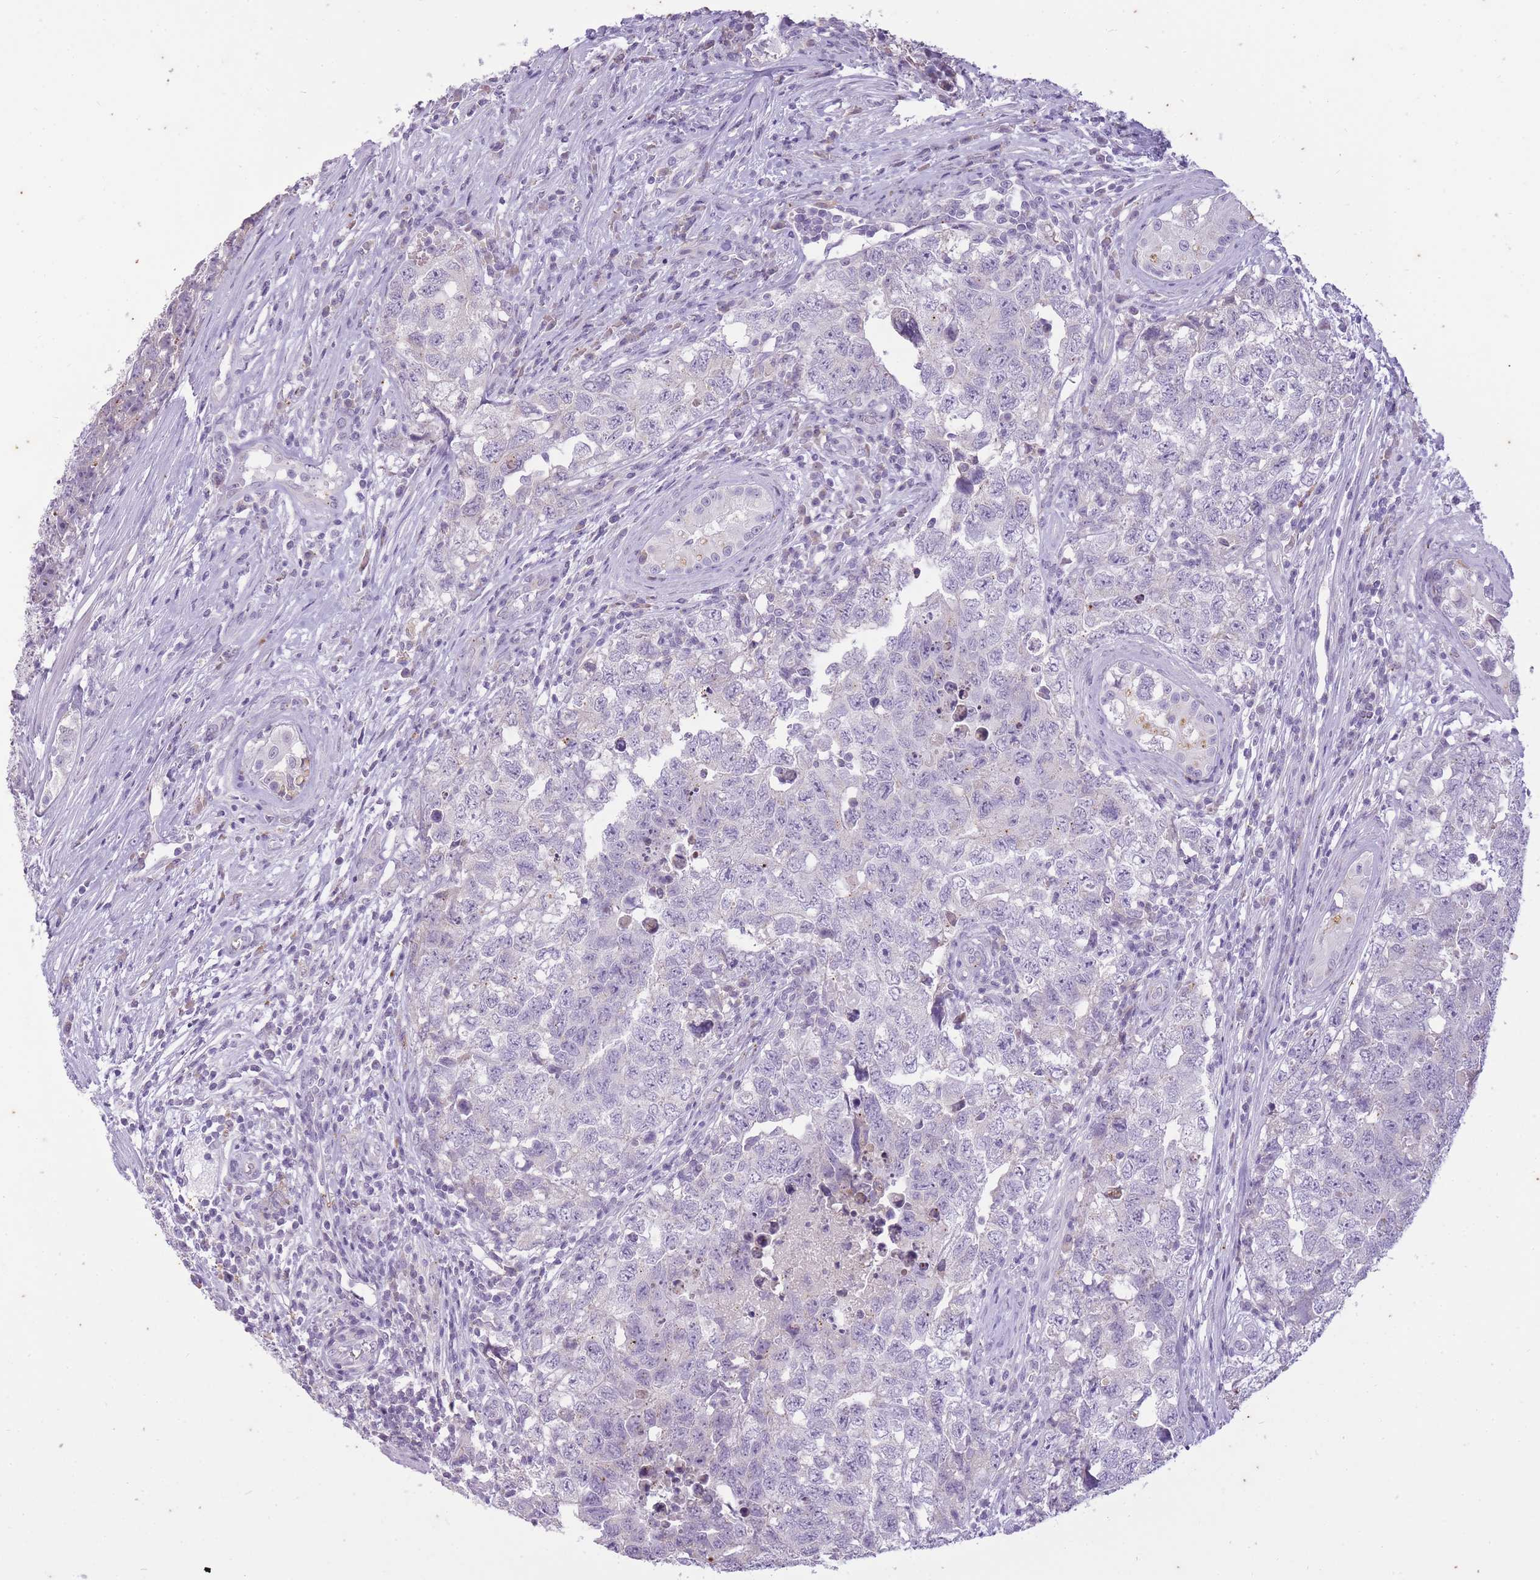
{"staining": {"intensity": "negative", "quantity": "none", "location": "none"}, "tissue": "testis cancer", "cell_type": "Tumor cells", "image_type": "cancer", "snomed": [{"axis": "morphology", "description": "Carcinoma, Embryonal, NOS"}, {"axis": "topography", "description": "Testis"}], "caption": "Tumor cells are negative for brown protein staining in embryonal carcinoma (testis).", "gene": "CNTNAP3", "patient": {"sex": "male", "age": 22}}